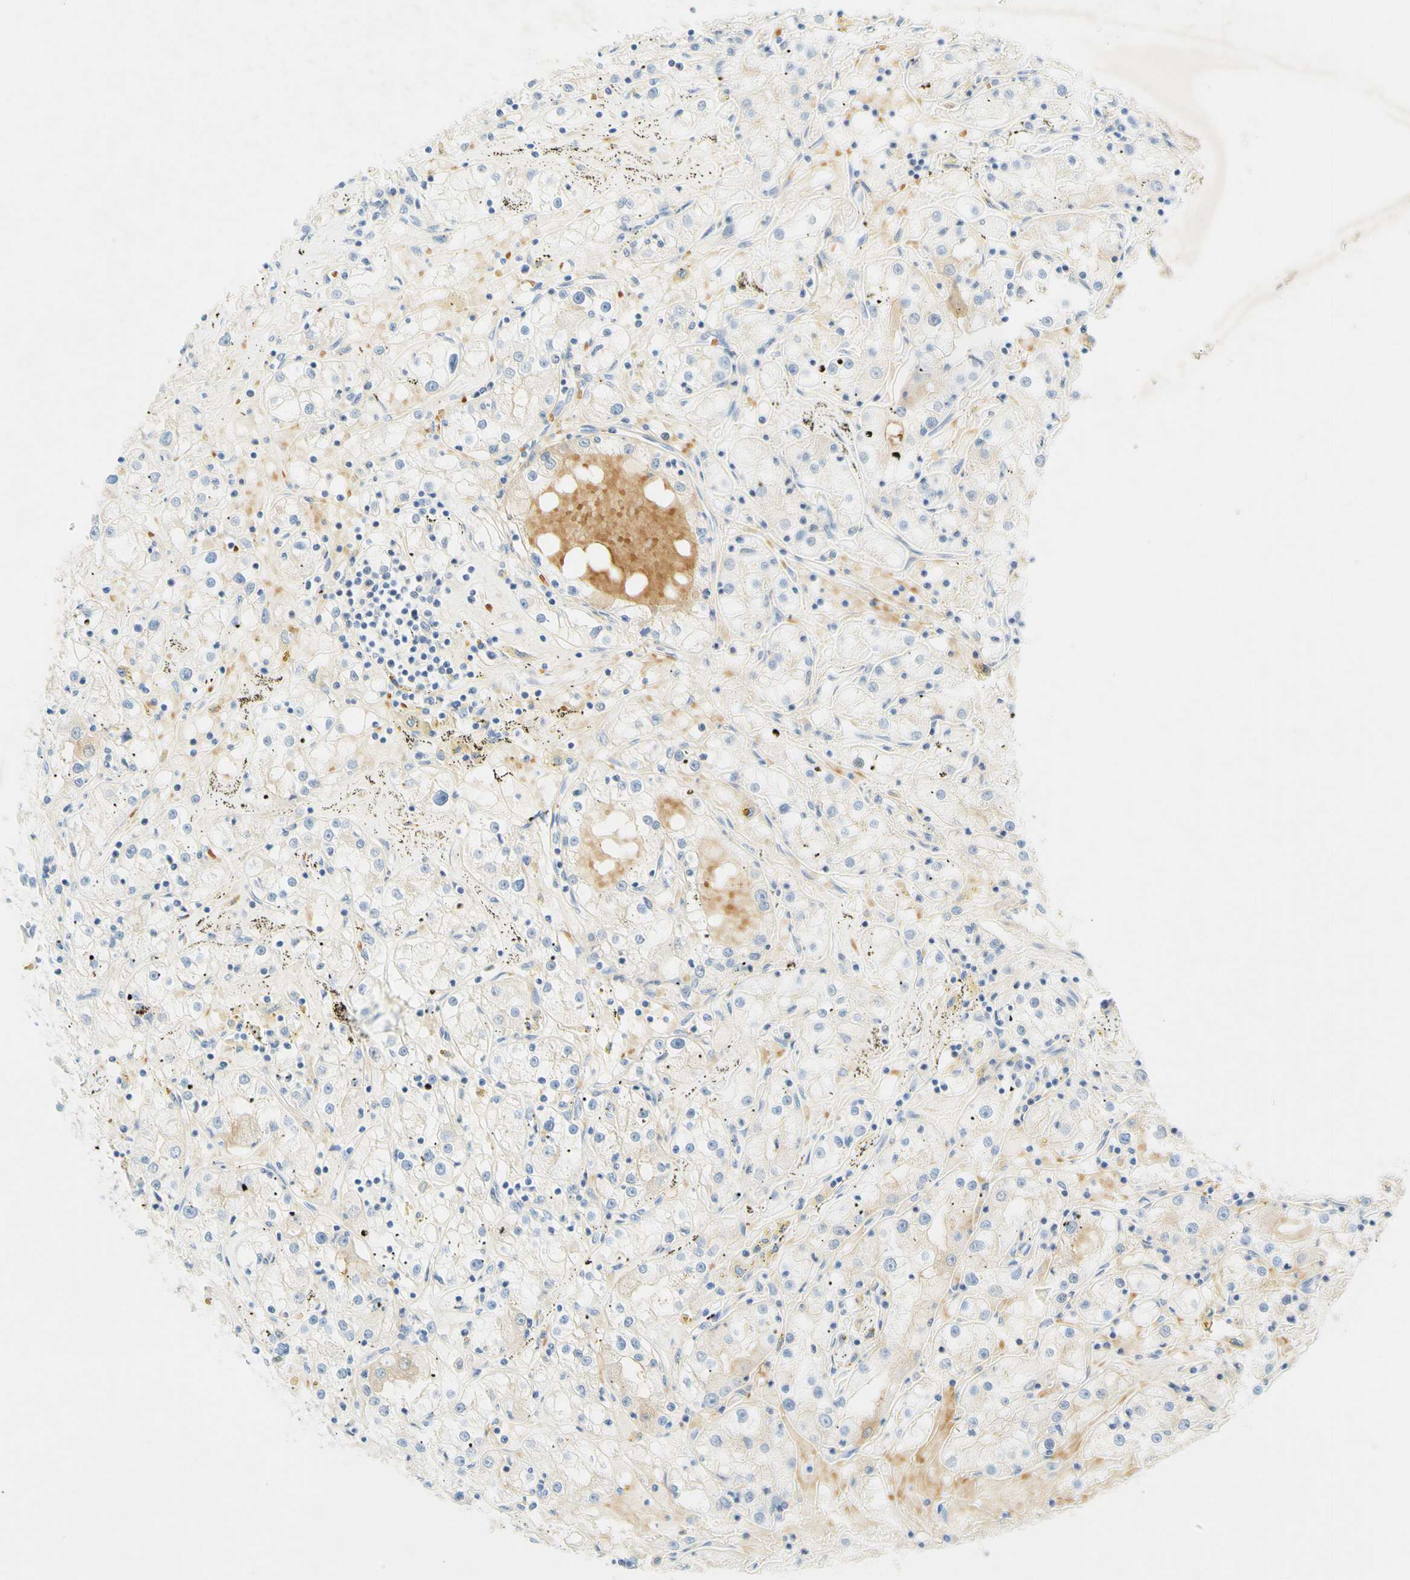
{"staining": {"intensity": "weak", "quantity": "<25%", "location": "cytoplasmic/membranous"}, "tissue": "renal cancer", "cell_type": "Tumor cells", "image_type": "cancer", "snomed": [{"axis": "morphology", "description": "Adenocarcinoma, NOS"}, {"axis": "topography", "description": "Kidney"}], "caption": "Tumor cells are negative for protein expression in human renal cancer (adenocarcinoma). The staining is performed using DAB brown chromogen with nuclei counter-stained in using hematoxylin.", "gene": "ENTREP2", "patient": {"sex": "male", "age": 56}}